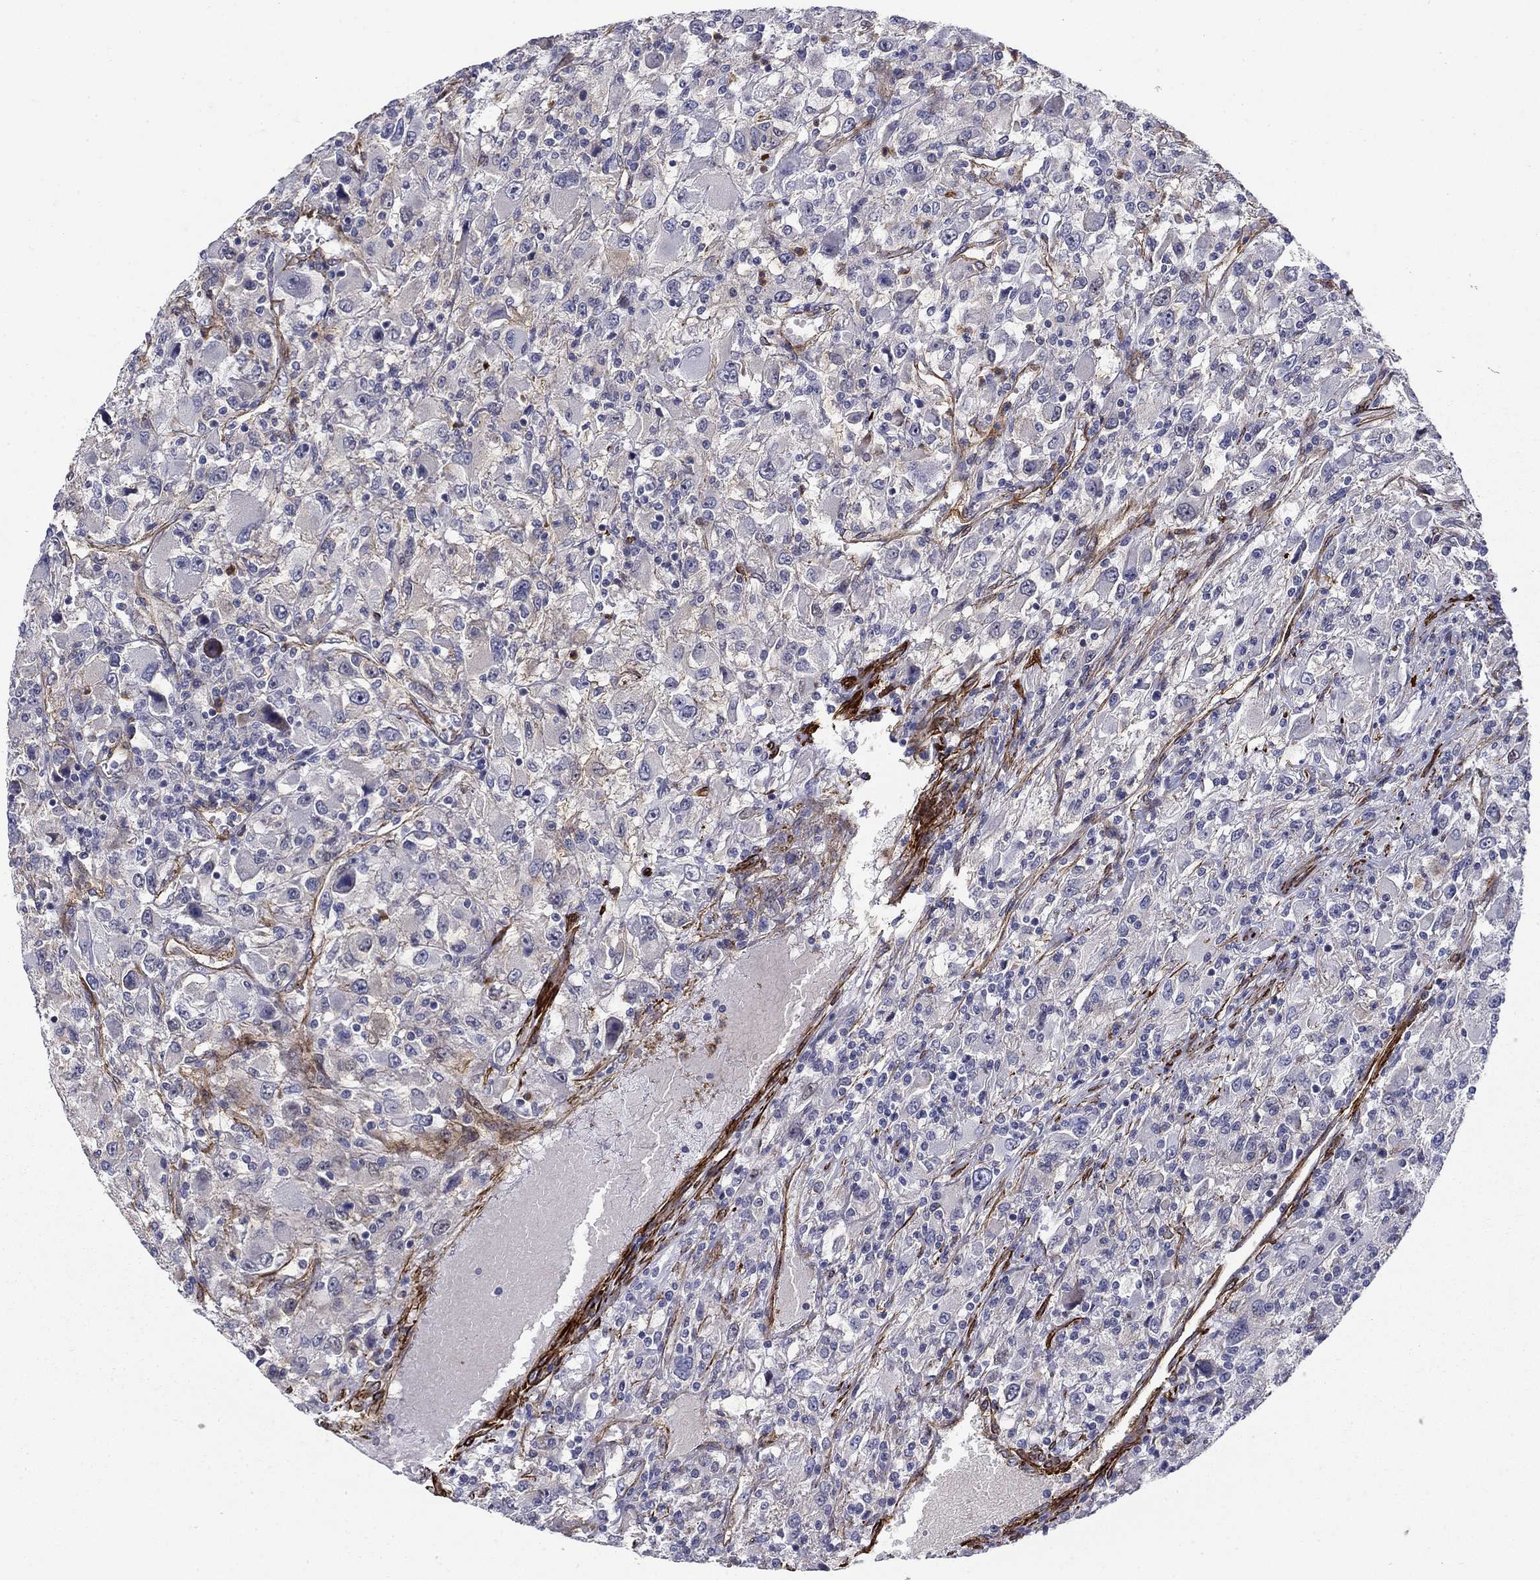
{"staining": {"intensity": "moderate", "quantity": "<25%", "location": "cytoplasmic/membranous"}, "tissue": "renal cancer", "cell_type": "Tumor cells", "image_type": "cancer", "snomed": [{"axis": "morphology", "description": "Adenocarcinoma, NOS"}, {"axis": "topography", "description": "Kidney"}], "caption": "Immunohistochemistry (DAB) staining of renal cancer displays moderate cytoplasmic/membranous protein staining in about <25% of tumor cells. Using DAB (3,3'-diaminobenzidine) (brown) and hematoxylin (blue) stains, captured at high magnification using brightfield microscopy.", "gene": "KRBA1", "patient": {"sex": "female", "age": 67}}